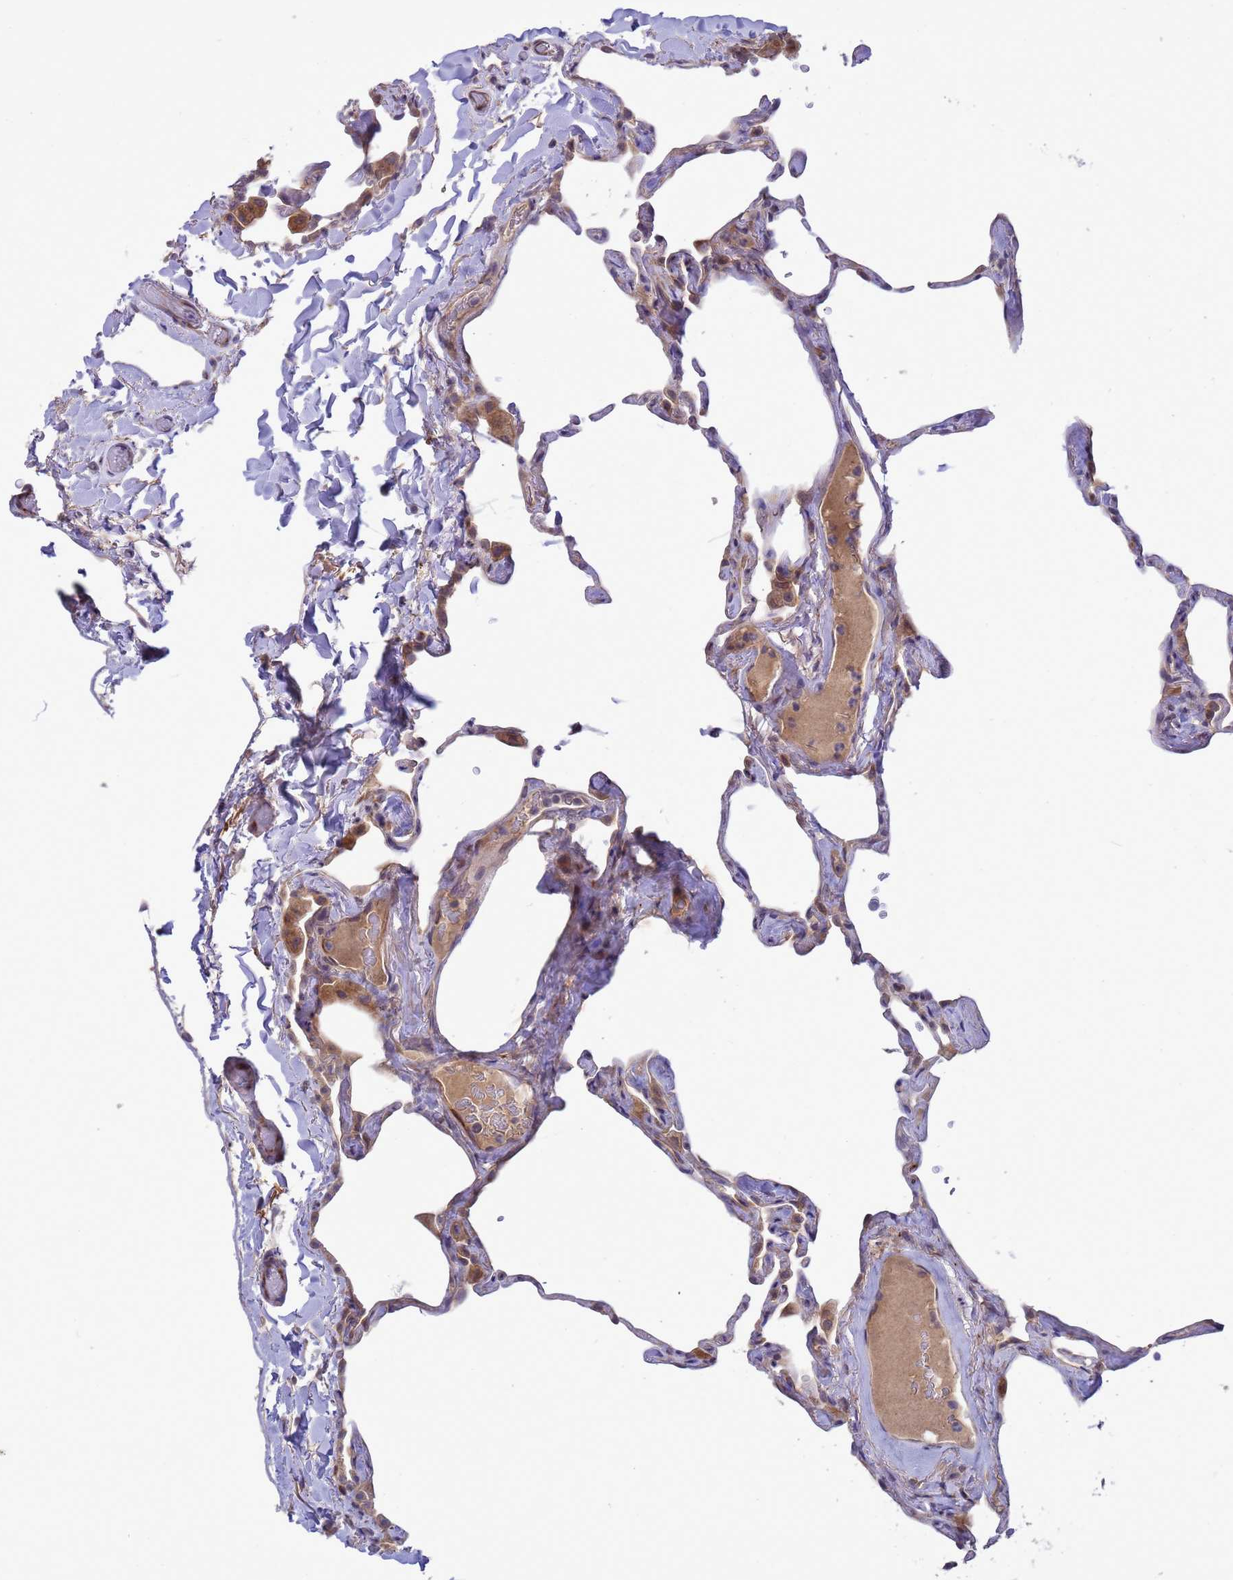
{"staining": {"intensity": "negative", "quantity": "none", "location": "none"}, "tissue": "lung", "cell_type": "Alveolar cells", "image_type": "normal", "snomed": [{"axis": "morphology", "description": "Normal tissue, NOS"}, {"axis": "topography", "description": "Lung"}], "caption": "The IHC image has no significant expression in alveolar cells of lung. (DAB (3,3'-diaminobenzidine) IHC visualized using brightfield microscopy, high magnification).", "gene": "GJA10", "patient": {"sex": "male", "age": 65}}